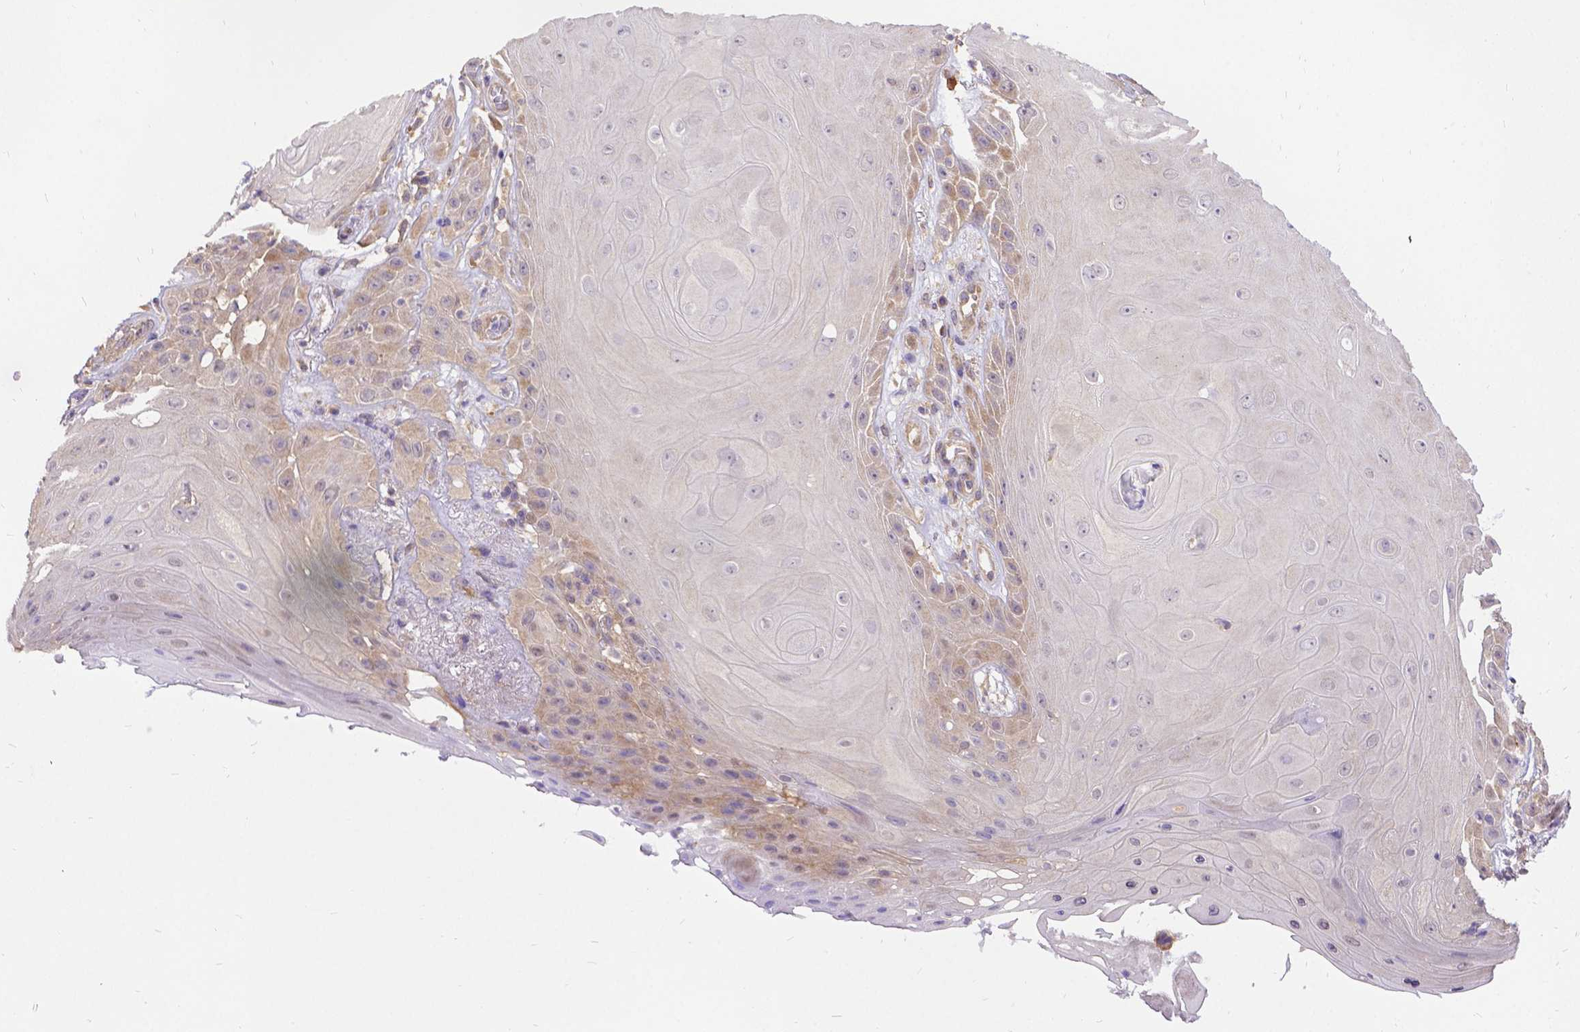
{"staining": {"intensity": "moderate", "quantity": "25%-75%", "location": "cytoplasmic/membranous"}, "tissue": "skin cancer", "cell_type": "Tumor cells", "image_type": "cancer", "snomed": [{"axis": "morphology", "description": "Squamous cell carcinoma, NOS"}, {"axis": "topography", "description": "Skin"}], "caption": "Approximately 25%-75% of tumor cells in skin cancer (squamous cell carcinoma) reveal moderate cytoplasmic/membranous protein positivity as visualized by brown immunohistochemical staining.", "gene": "DENND6A", "patient": {"sex": "male", "age": 62}}